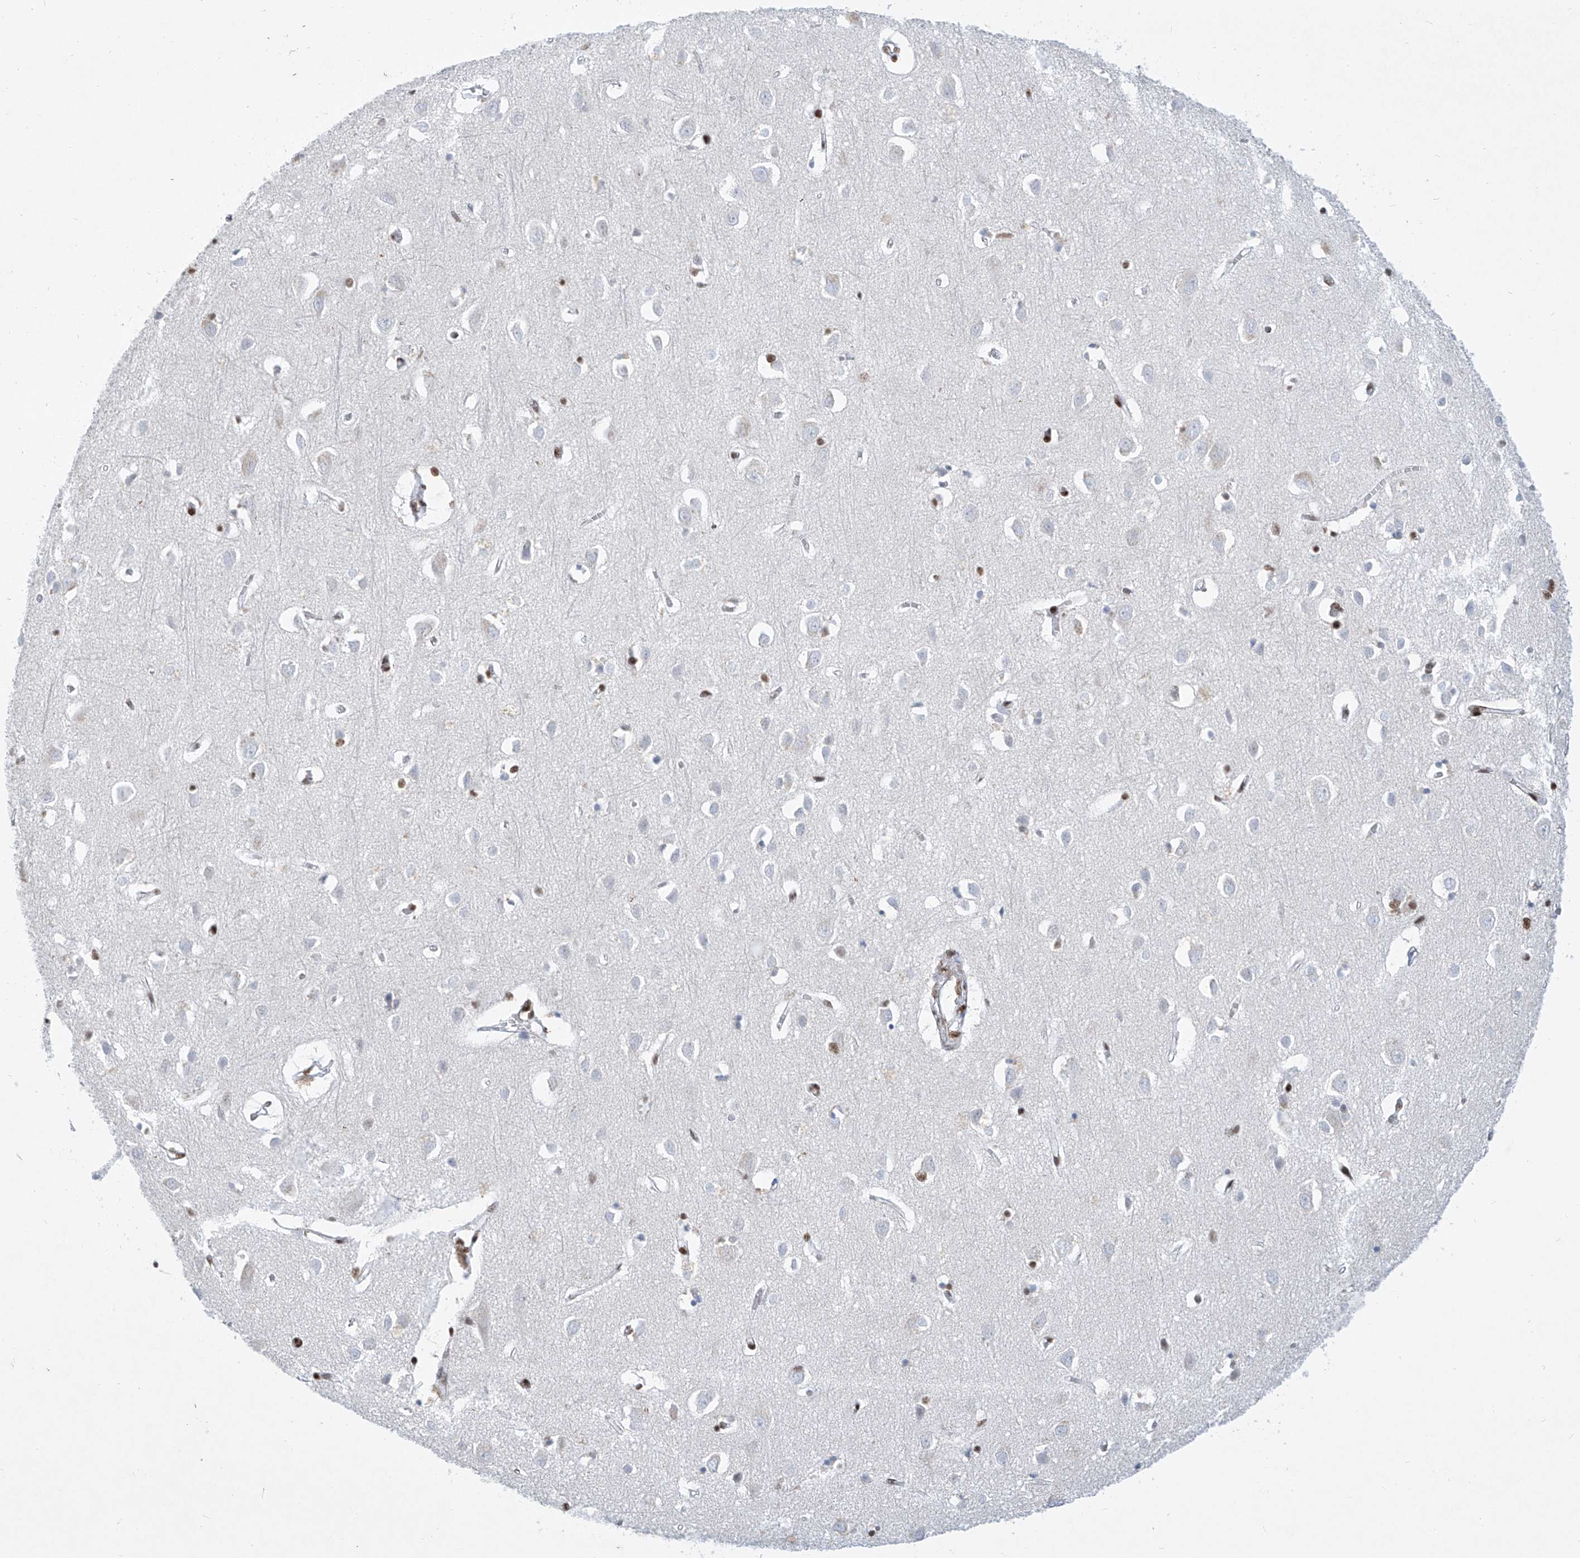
{"staining": {"intensity": "moderate", "quantity": ">75%", "location": "nuclear"}, "tissue": "cerebral cortex", "cell_type": "Endothelial cells", "image_type": "normal", "snomed": [{"axis": "morphology", "description": "Normal tissue, NOS"}, {"axis": "topography", "description": "Cerebral cortex"}], "caption": "Protein staining of normal cerebral cortex exhibits moderate nuclear positivity in approximately >75% of endothelial cells. The protein is shown in brown color, while the nuclei are stained blue.", "gene": "TAF4", "patient": {"sex": "female", "age": 64}}